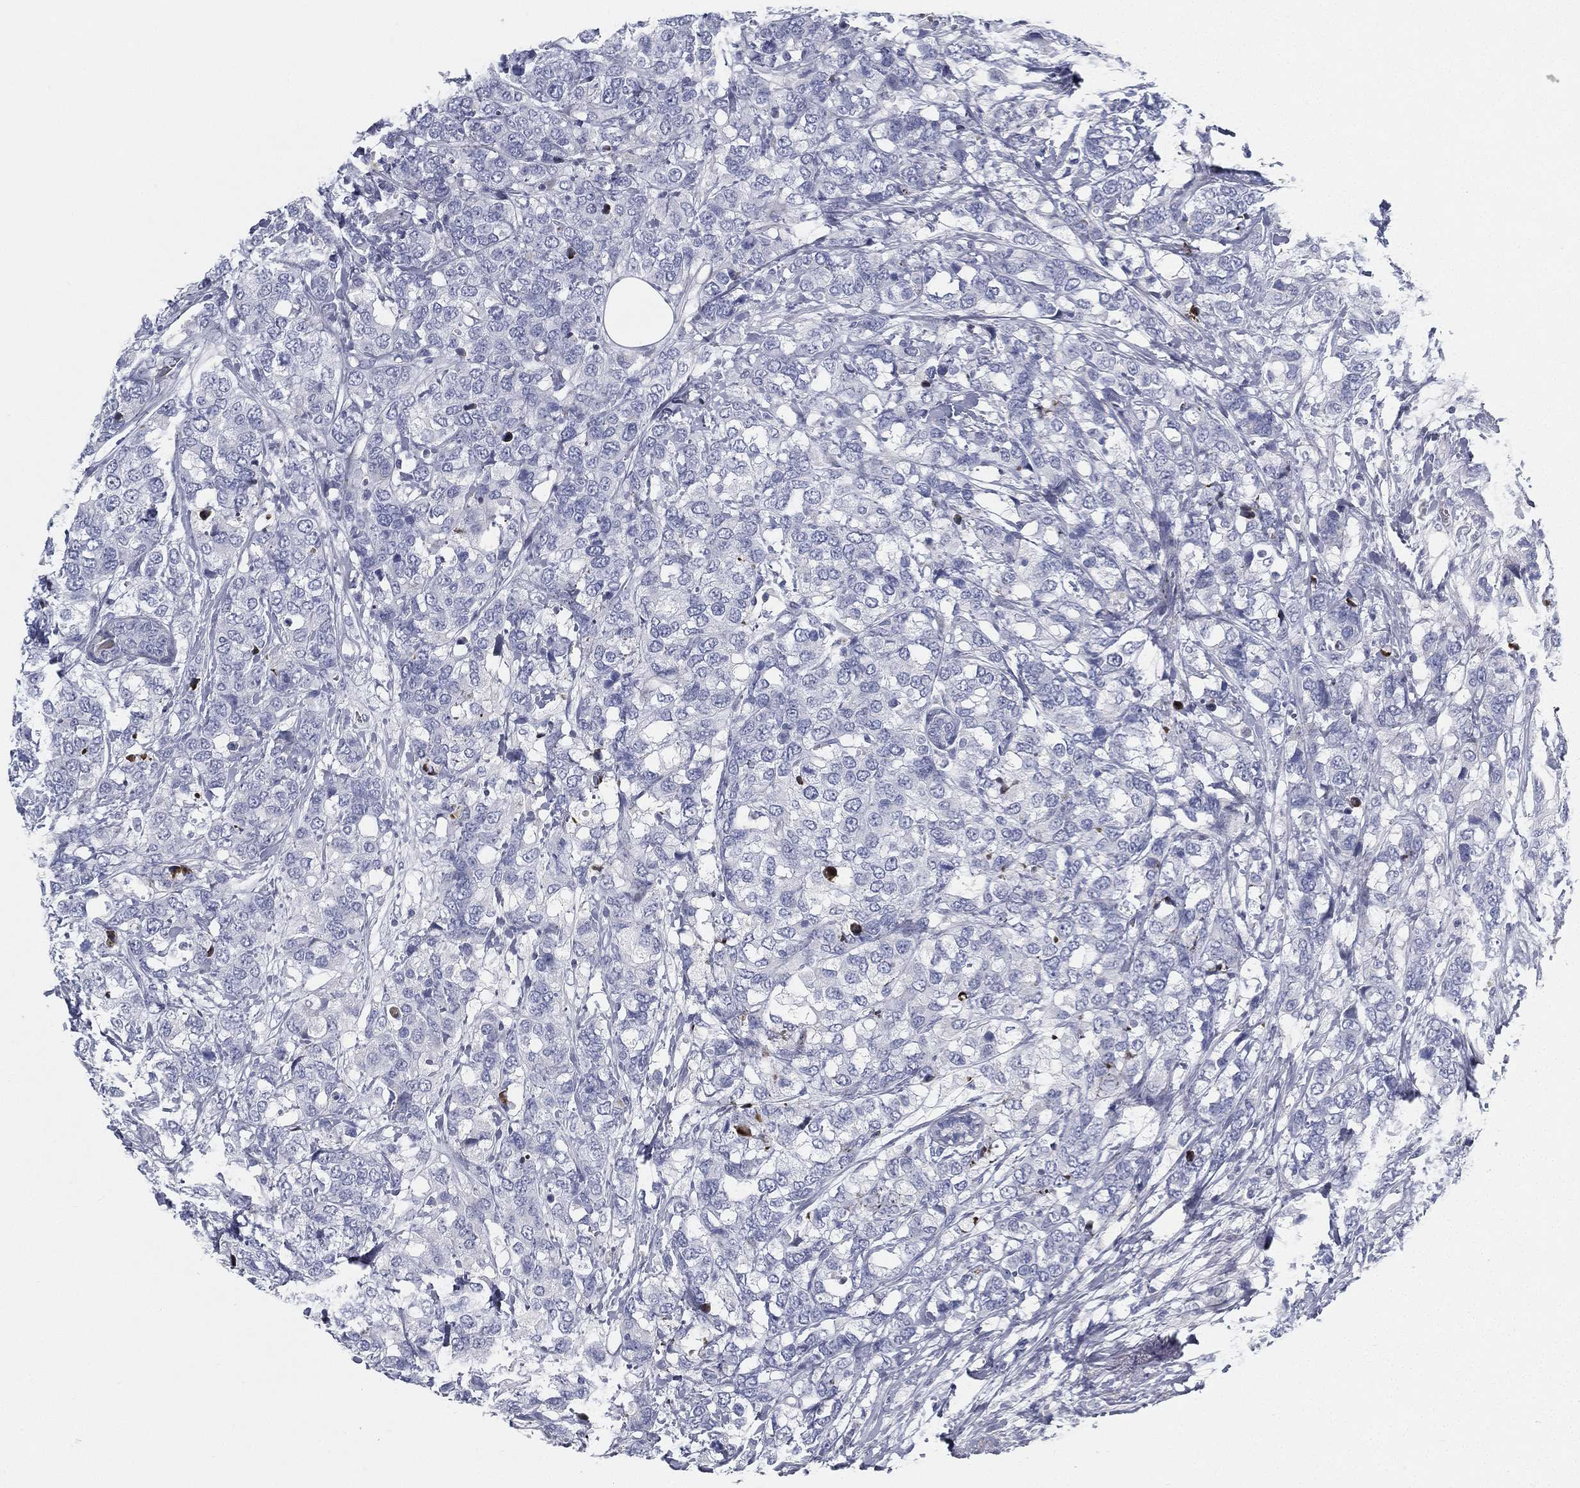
{"staining": {"intensity": "negative", "quantity": "none", "location": "none"}, "tissue": "breast cancer", "cell_type": "Tumor cells", "image_type": "cancer", "snomed": [{"axis": "morphology", "description": "Lobular carcinoma"}, {"axis": "topography", "description": "Breast"}], "caption": "Immunohistochemical staining of breast cancer (lobular carcinoma) demonstrates no significant positivity in tumor cells.", "gene": "SPPL2C", "patient": {"sex": "female", "age": 59}}